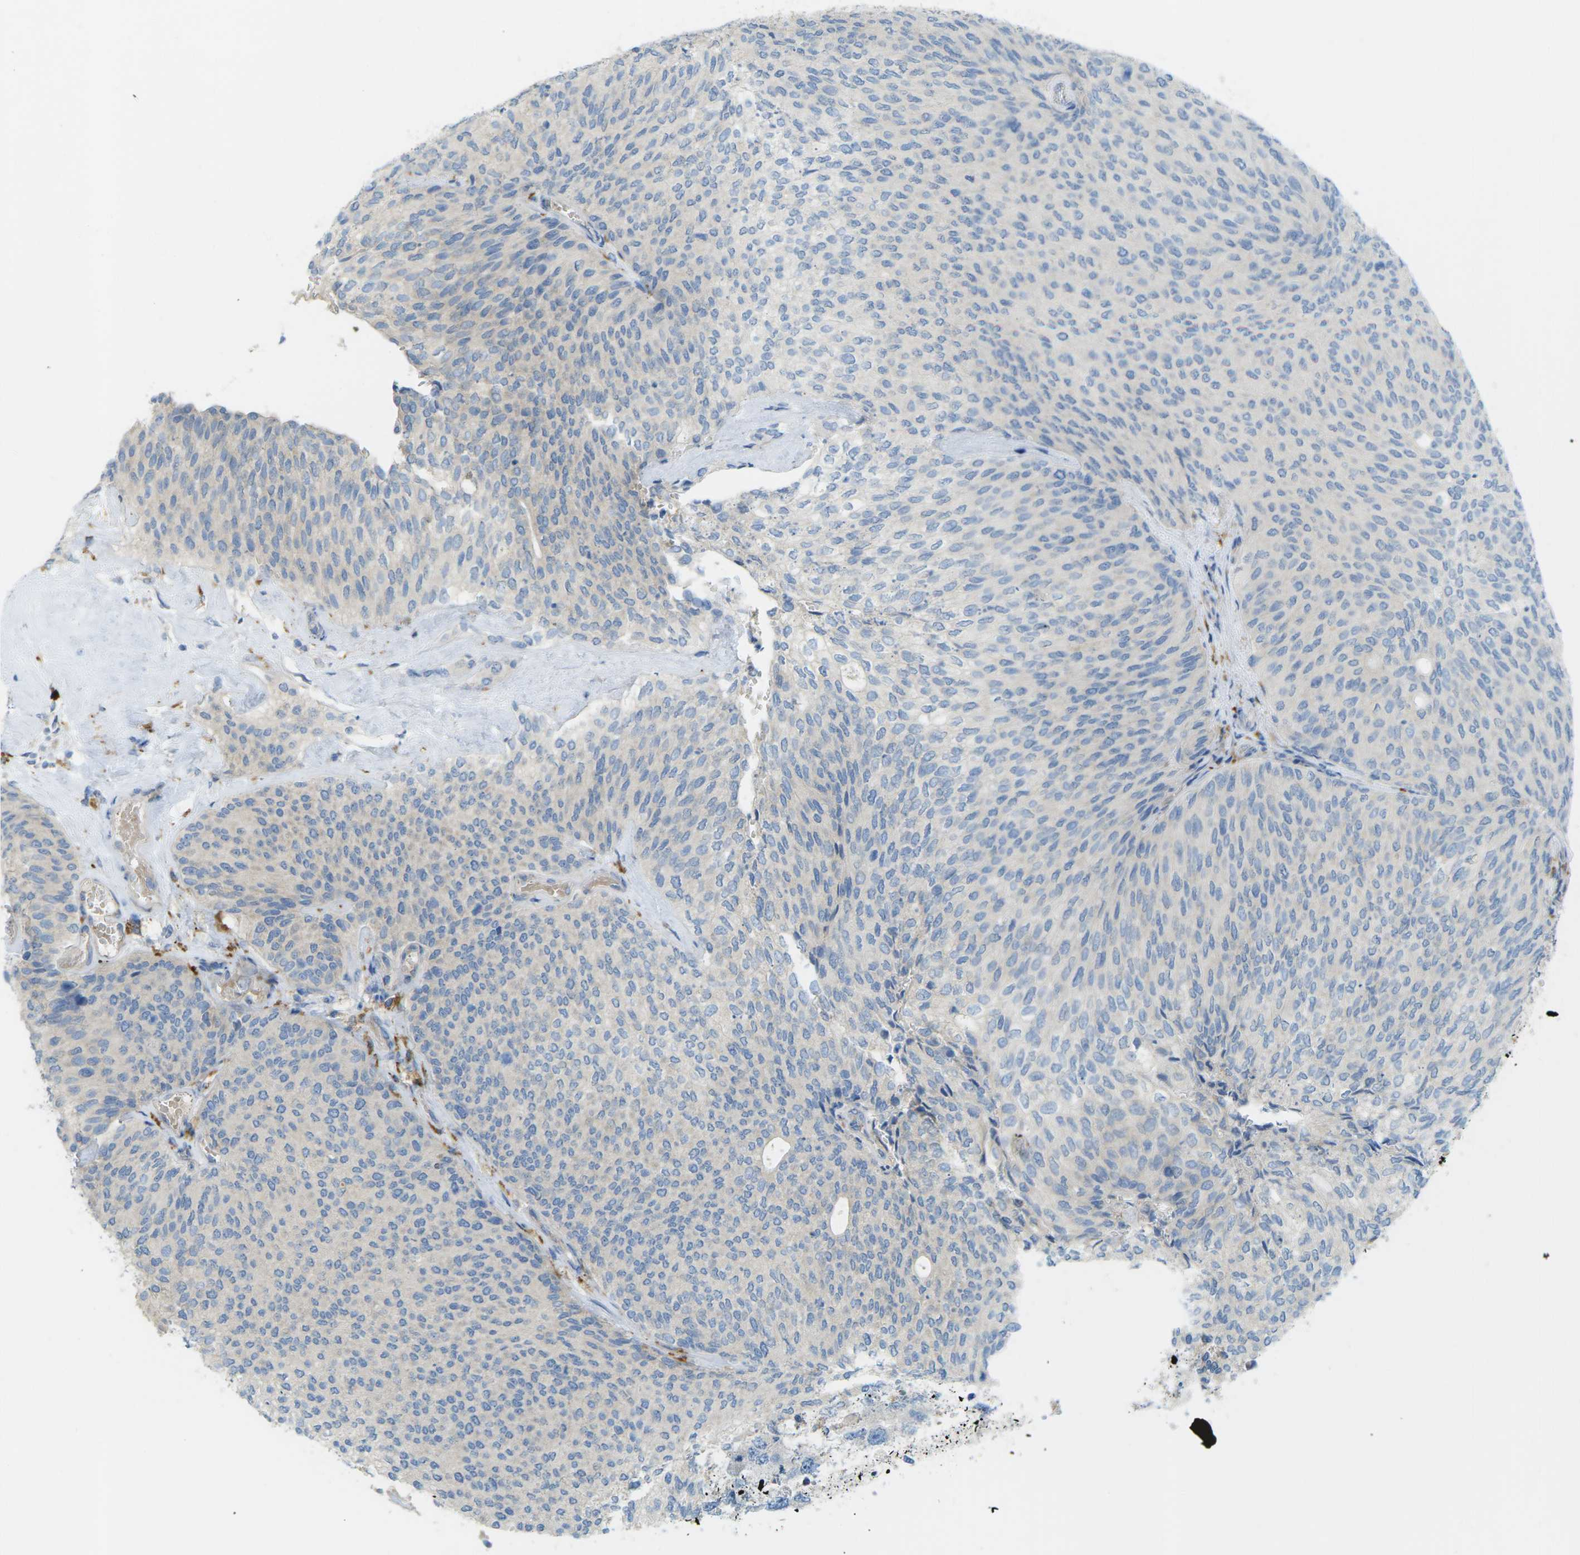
{"staining": {"intensity": "negative", "quantity": "none", "location": "none"}, "tissue": "urothelial cancer", "cell_type": "Tumor cells", "image_type": "cancer", "snomed": [{"axis": "morphology", "description": "Urothelial carcinoma, Low grade"}, {"axis": "topography", "description": "Urinary bladder"}], "caption": "Urothelial carcinoma (low-grade) was stained to show a protein in brown. There is no significant staining in tumor cells.", "gene": "MYLK4", "patient": {"sex": "female", "age": 79}}